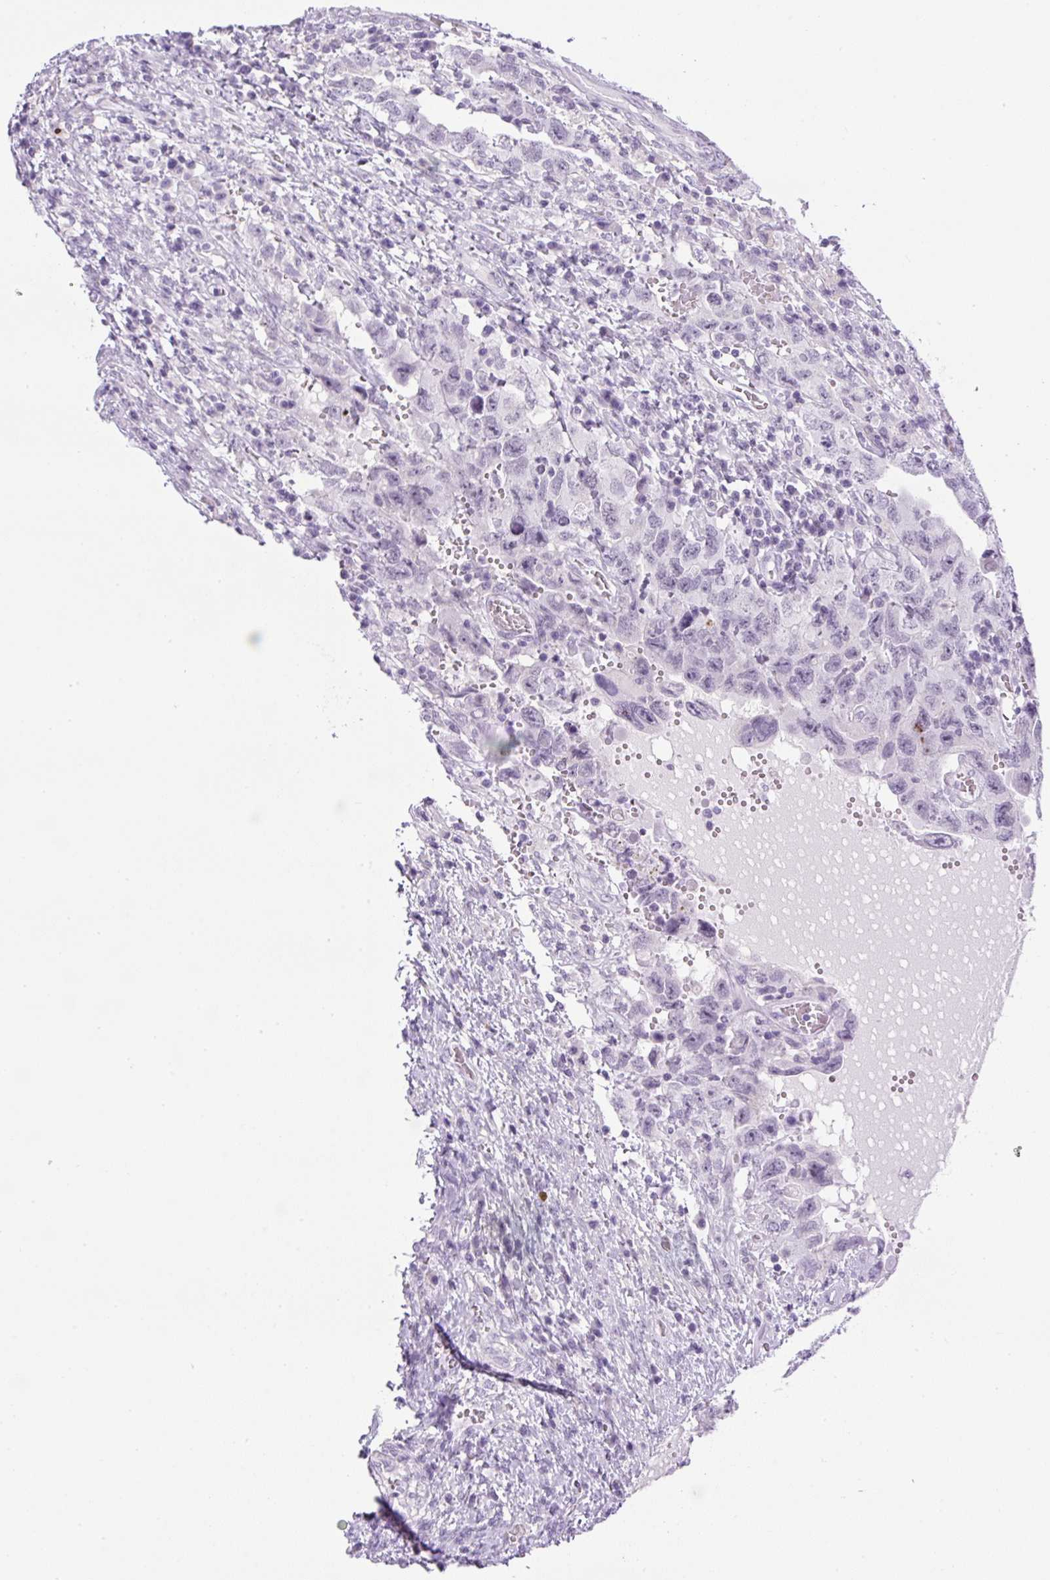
{"staining": {"intensity": "negative", "quantity": "none", "location": "none"}, "tissue": "testis cancer", "cell_type": "Tumor cells", "image_type": "cancer", "snomed": [{"axis": "morphology", "description": "Carcinoma, Embryonal, NOS"}, {"axis": "topography", "description": "Testis"}], "caption": "Tumor cells show no significant positivity in embryonal carcinoma (testis).", "gene": "RHBDD2", "patient": {"sex": "male", "age": 26}}